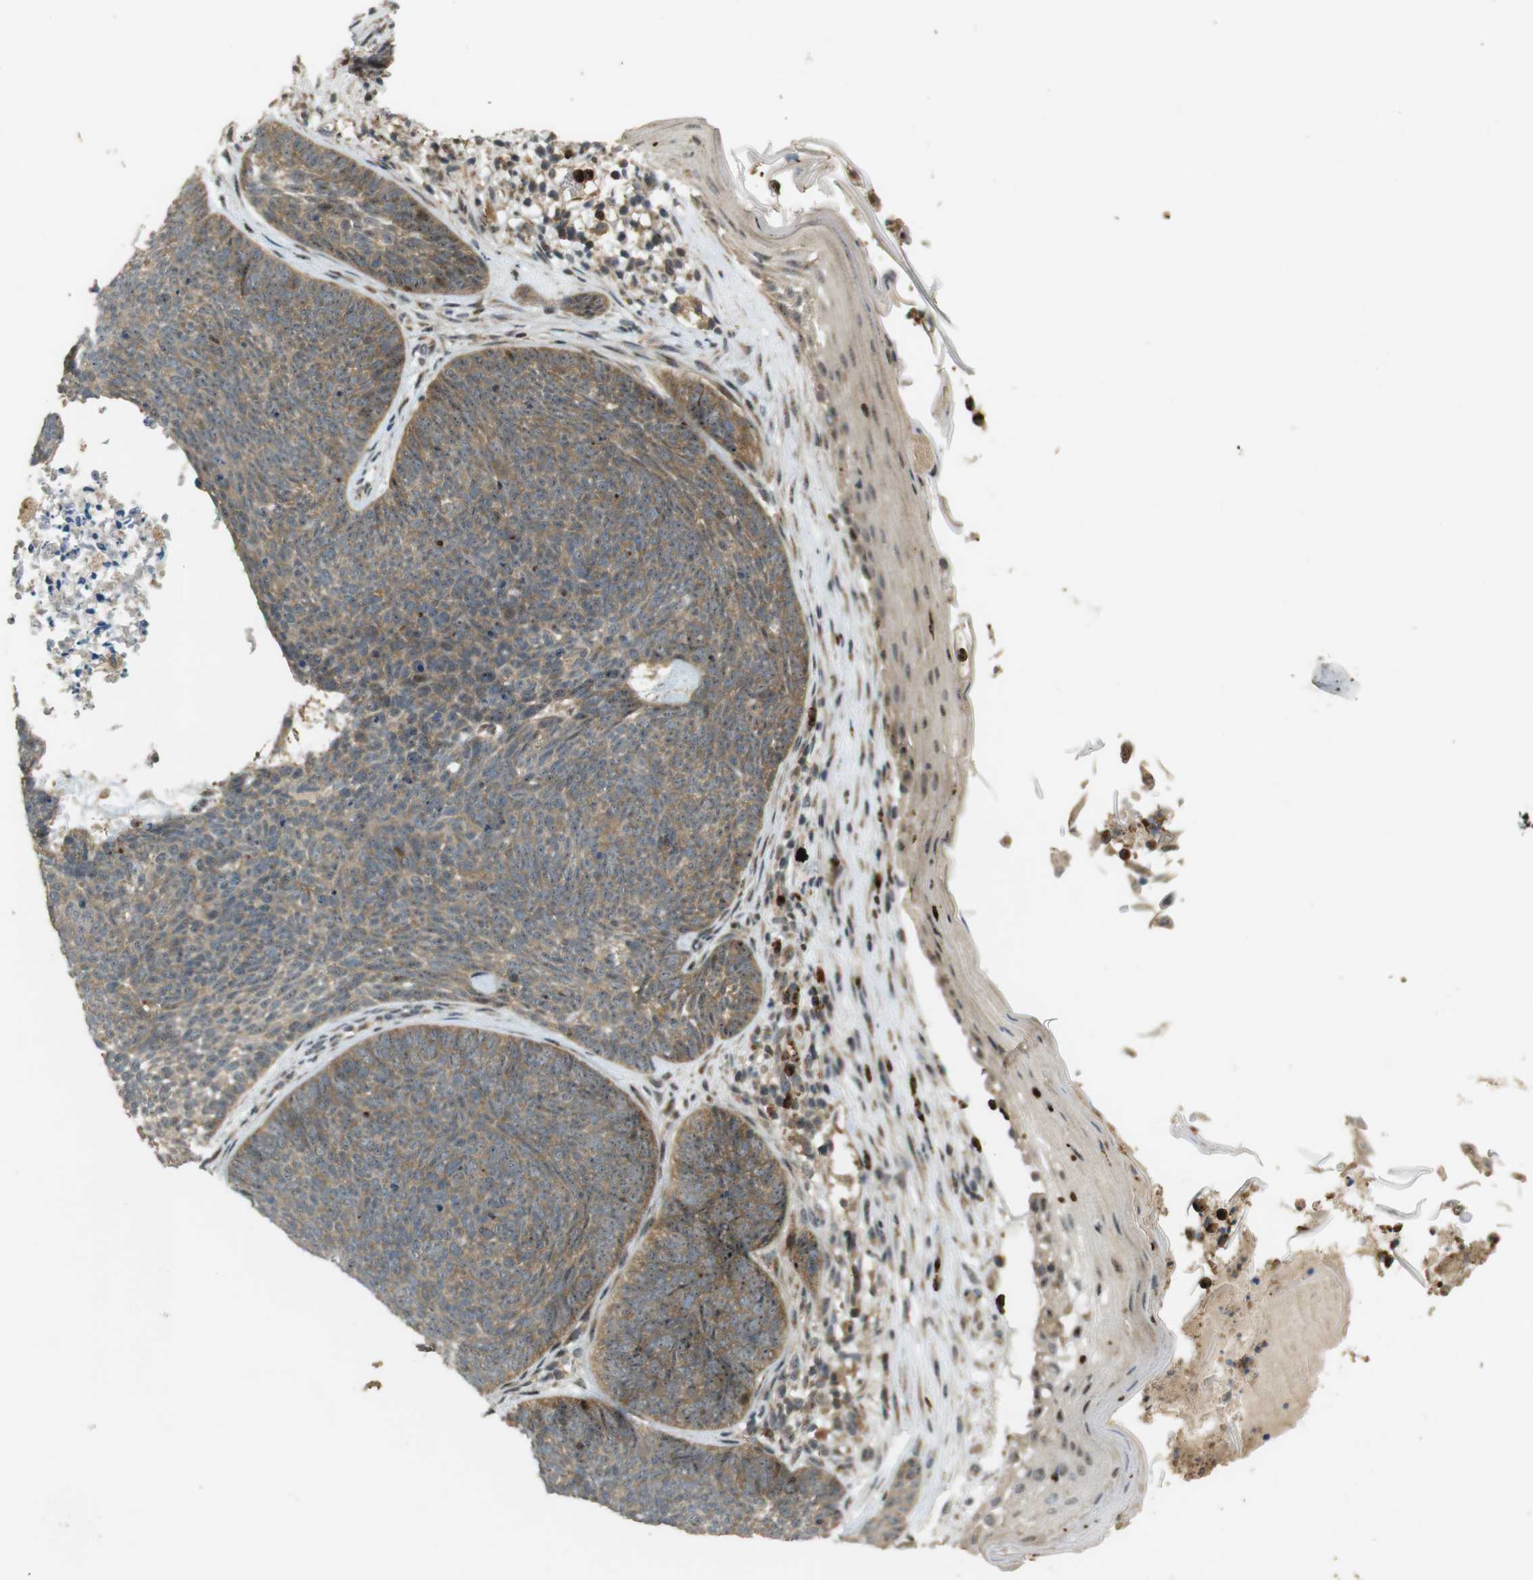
{"staining": {"intensity": "moderate", "quantity": ">75%", "location": "cytoplasmic/membranous,nuclear"}, "tissue": "skin cancer", "cell_type": "Tumor cells", "image_type": "cancer", "snomed": [{"axis": "morphology", "description": "Basal cell carcinoma"}, {"axis": "topography", "description": "Skin"}], "caption": "Immunohistochemistry (IHC) (DAB (3,3'-diaminobenzidine)) staining of skin cancer (basal cell carcinoma) reveals moderate cytoplasmic/membranous and nuclear protein positivity in about >75% of tumor cells. The staining was performed using DAB (3,3'-diaminobenzidine), with brown indicating positive protein expression. Nuclei are stained blue with hematoxylin.", "gene": "TMX3", "patient": {"sex": "female", "age": 70}}